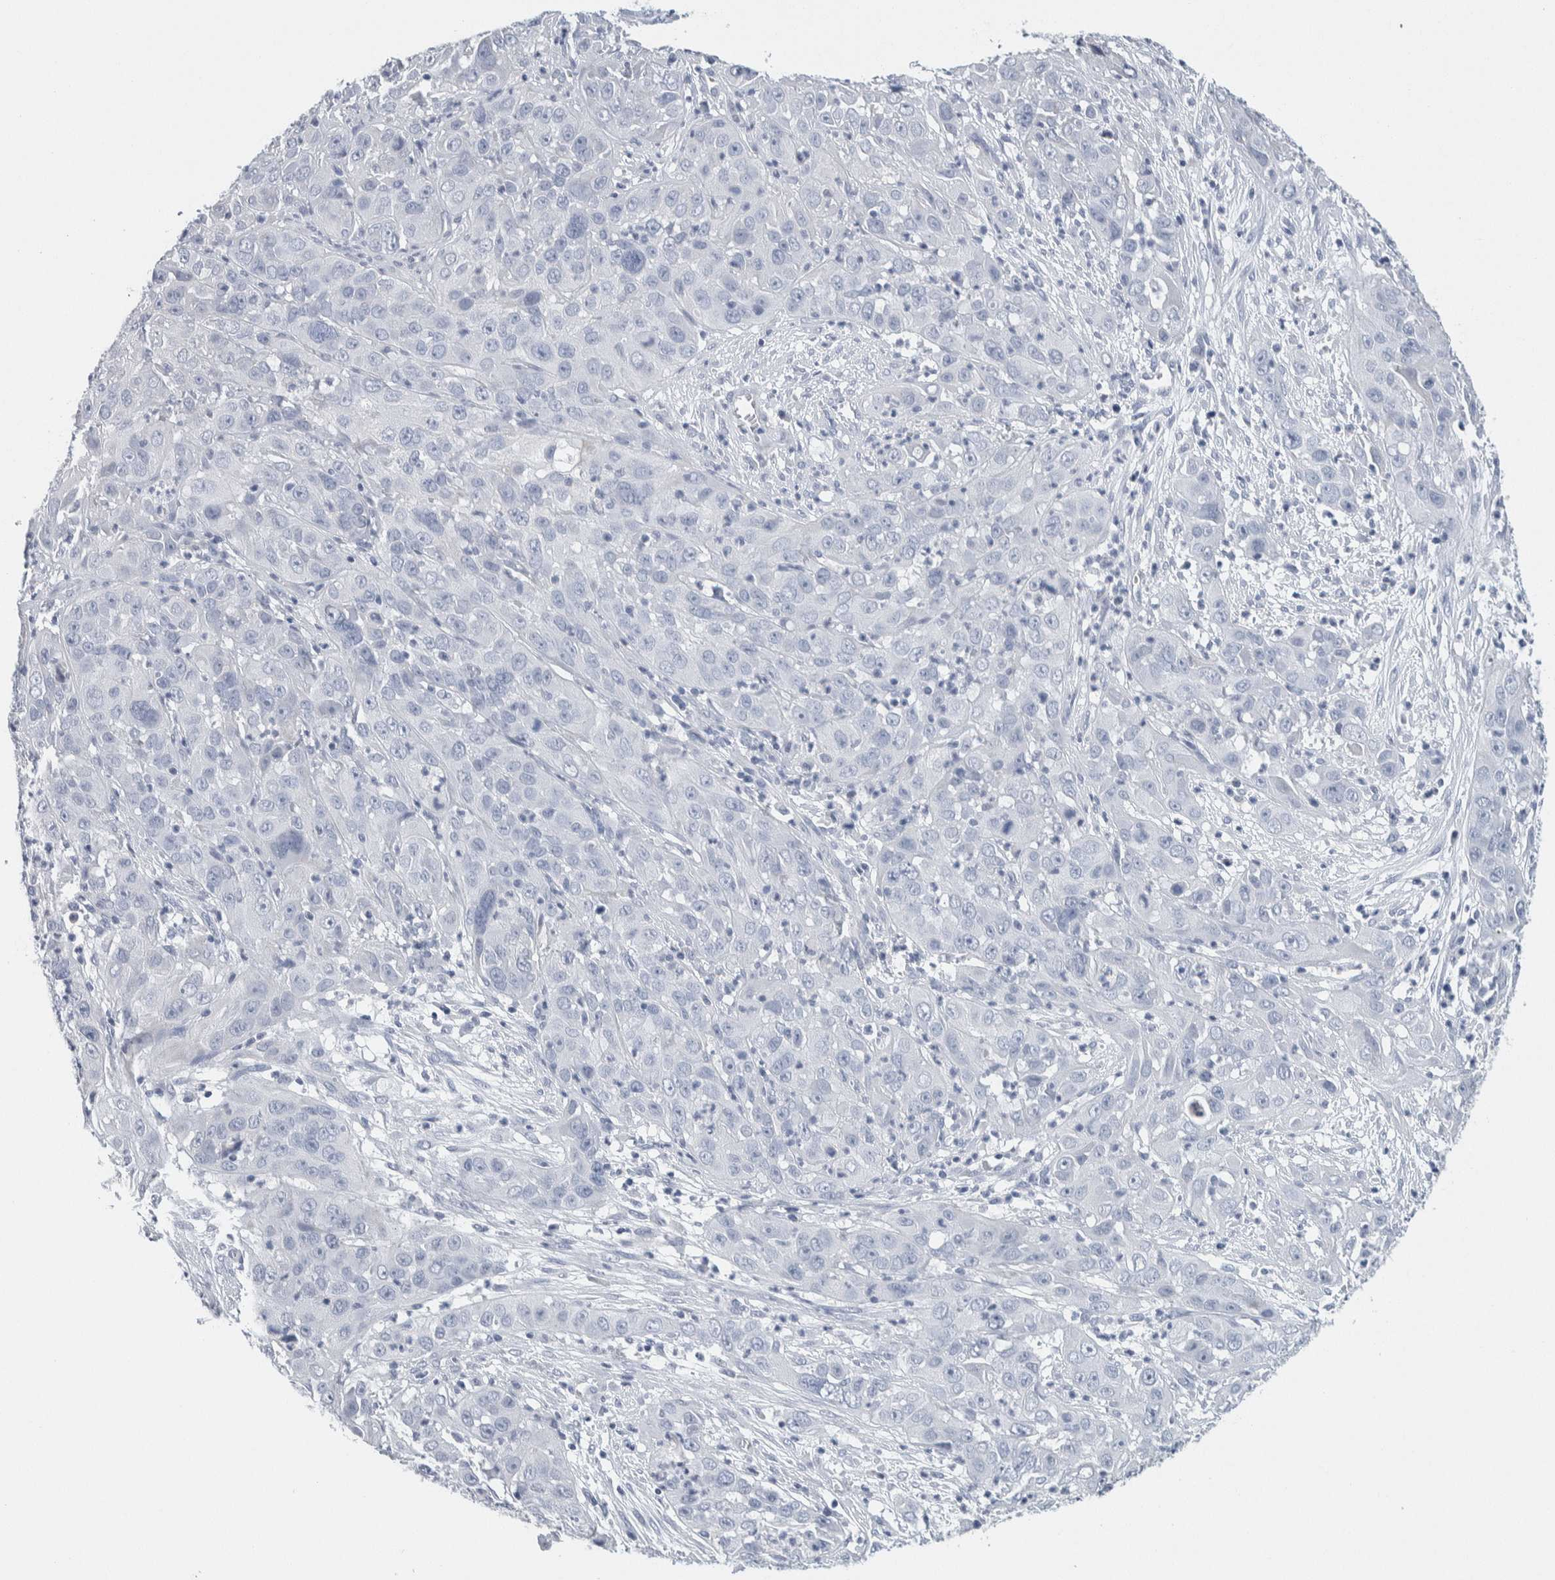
{"staining": {"intensity": "negative", "quantity": "none", "location": "none"}, "tissue": "cervical cancer", "cell_type": "Tumor cells", "image_type": "cancer", "snomed": [{"axis": "morphology", "description": "Squamous cell carcinoma, NOS"}, {"axis": "topography", "description": "Cervix"}], "caption": "Tumor cells are negative for protein expression in human cervical squamous cell carcinoma.", "gene": "SCN2A", "patient": {"sex": "female", "age": 32}}